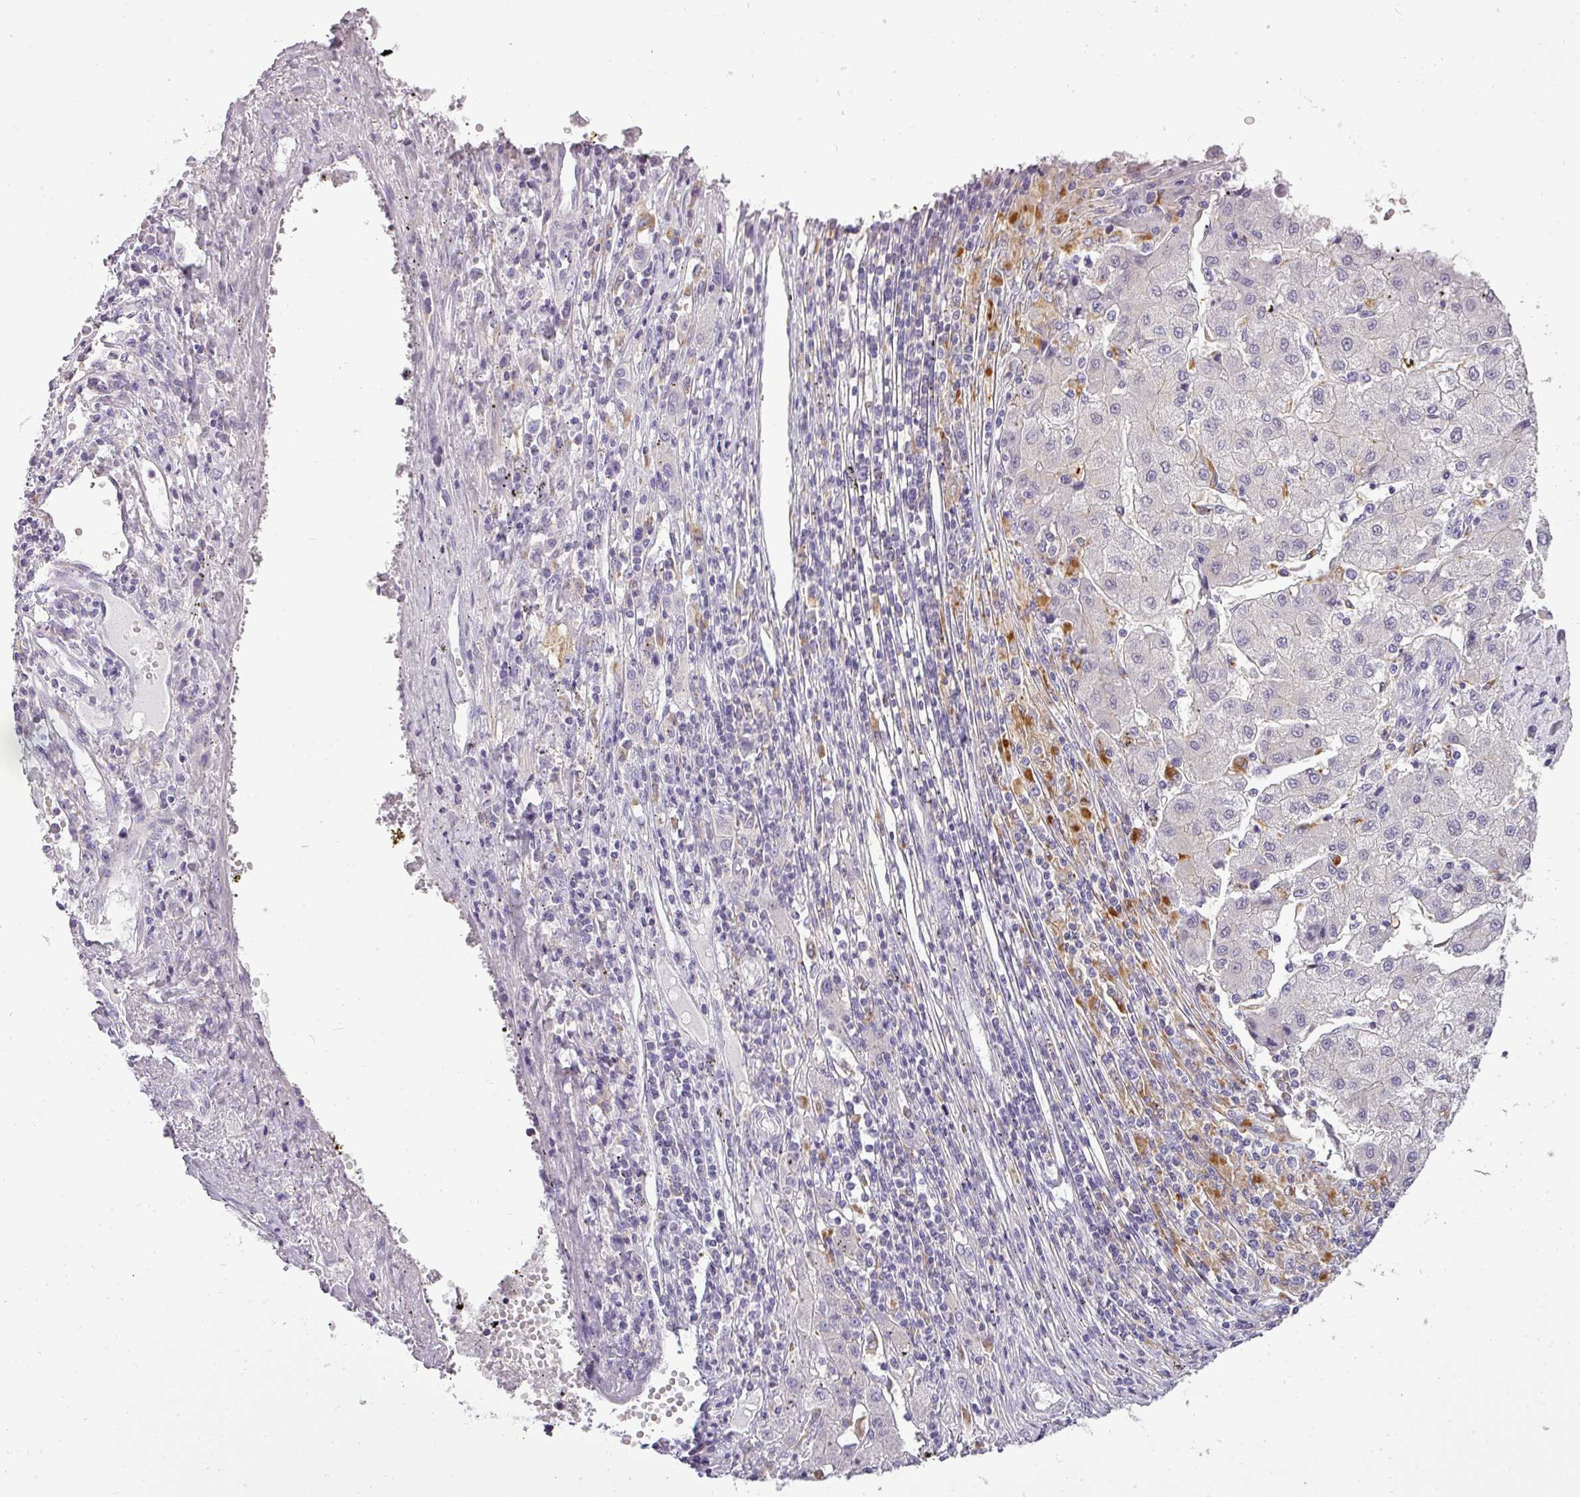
{"staining": {"intensity": "negative", "quantity": "none", "location": "none"}, "tissue": "liver cancer", "cell_type": "Tumor cells", "image_type": "cancer", "snomed": [{"axis": "morphology", "description": "Carcinoma, Hepatocellular, NOS"}, {"axis": "topography", "description": "Liver"}], "caption": "The image reveals no staining of tumor cells in hepatocellular carcinoma (liver).", "gene": "ATP6V1D", "patient": {"sex": "male", "age": 72}}